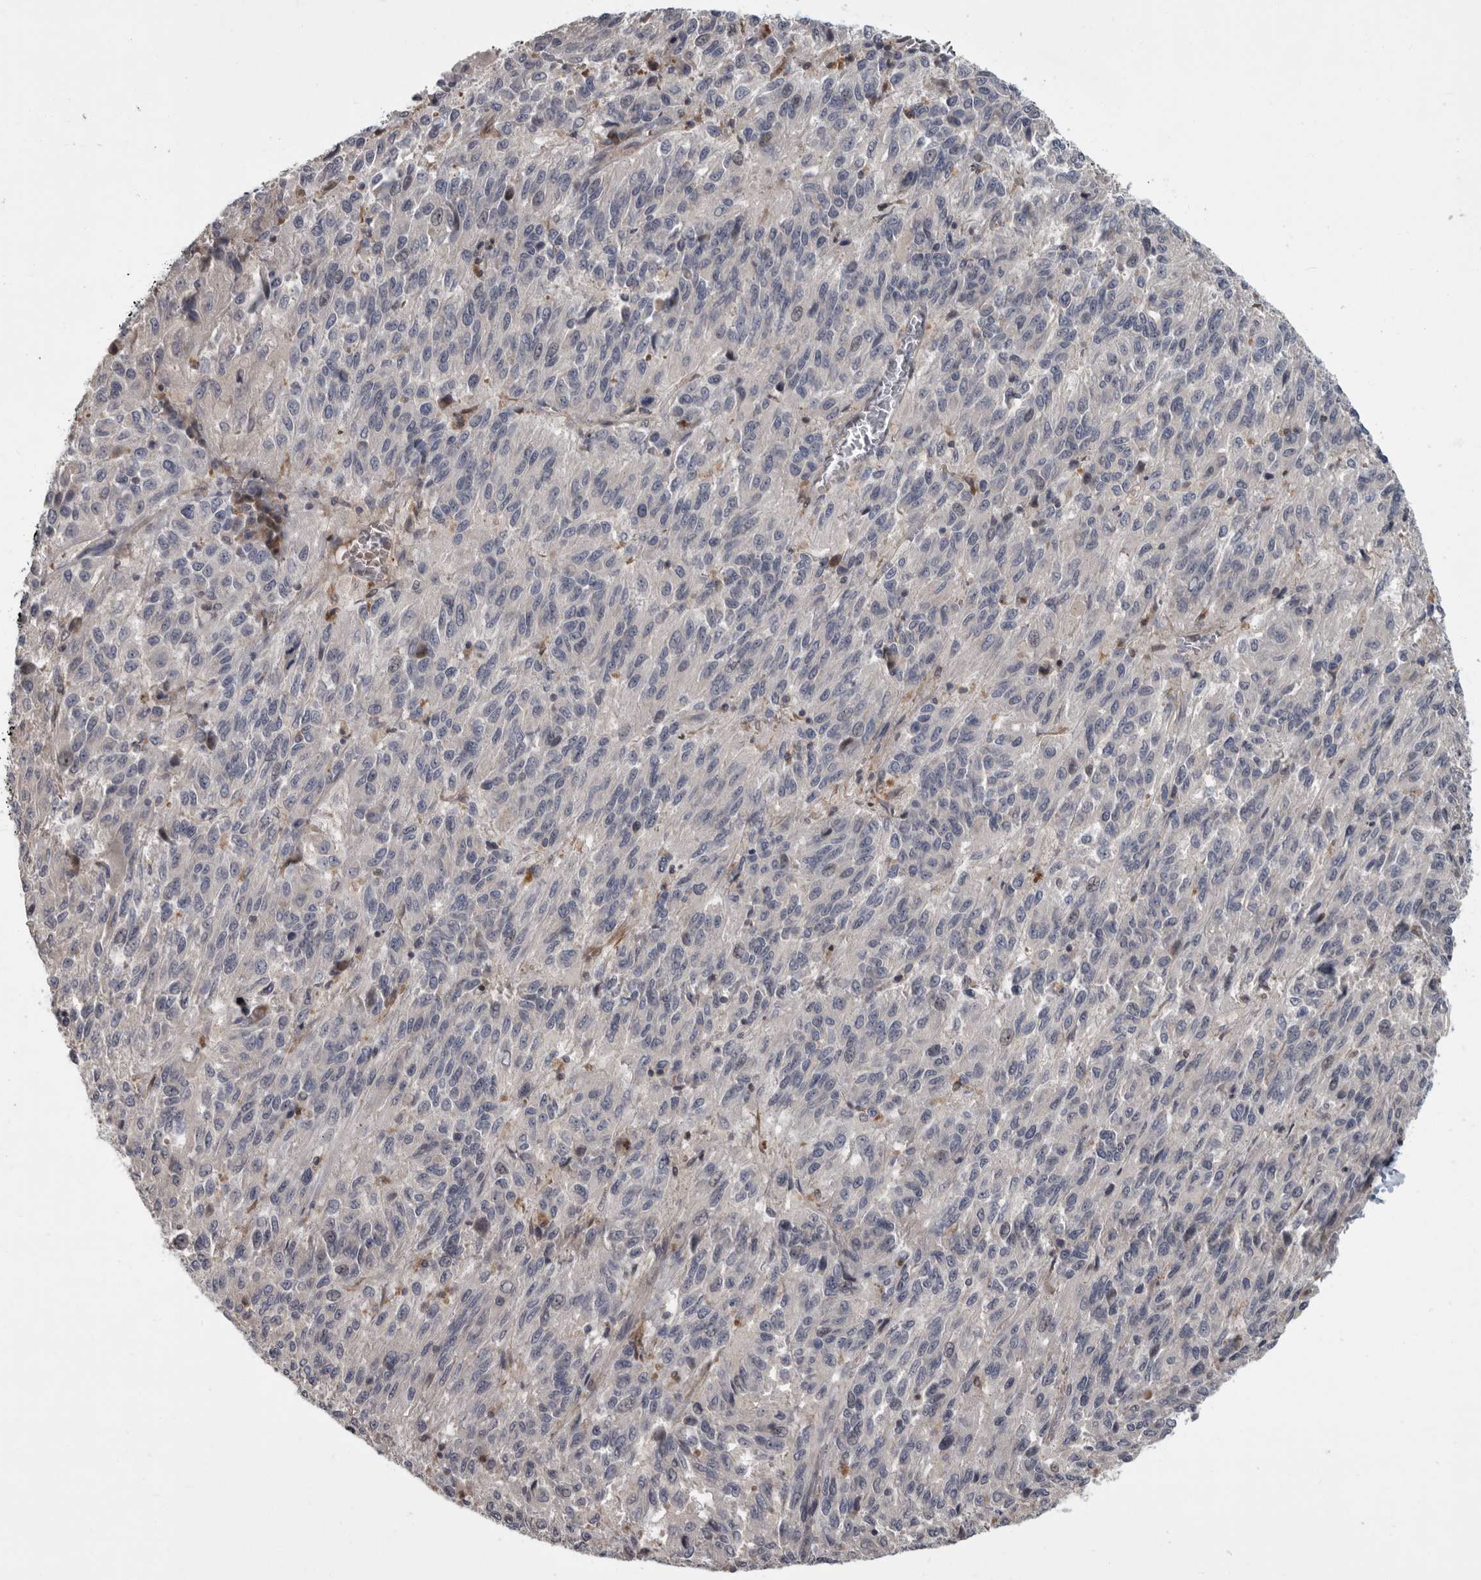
{"staining": {"intensity": "negative", "quantity": "none", "location": "none"}, "tissue": "melanoma", "cell_type": "Tumor cells", "image_type": "cancer", "snomed": [{"axis": "morphology", "description": "Malignant melanoma, Metastatic site"}, {"axis": "topography", "description": "Lung"}], "caption": "The histopathology image displays no staining of tumor cells in malignant melanoma (metastatic site). (Immunohistochemistry (ihc), brightfield microscopy, high magnification).", "gene": "PDE7A", "patient": {"sex": "male", "age": 64}}